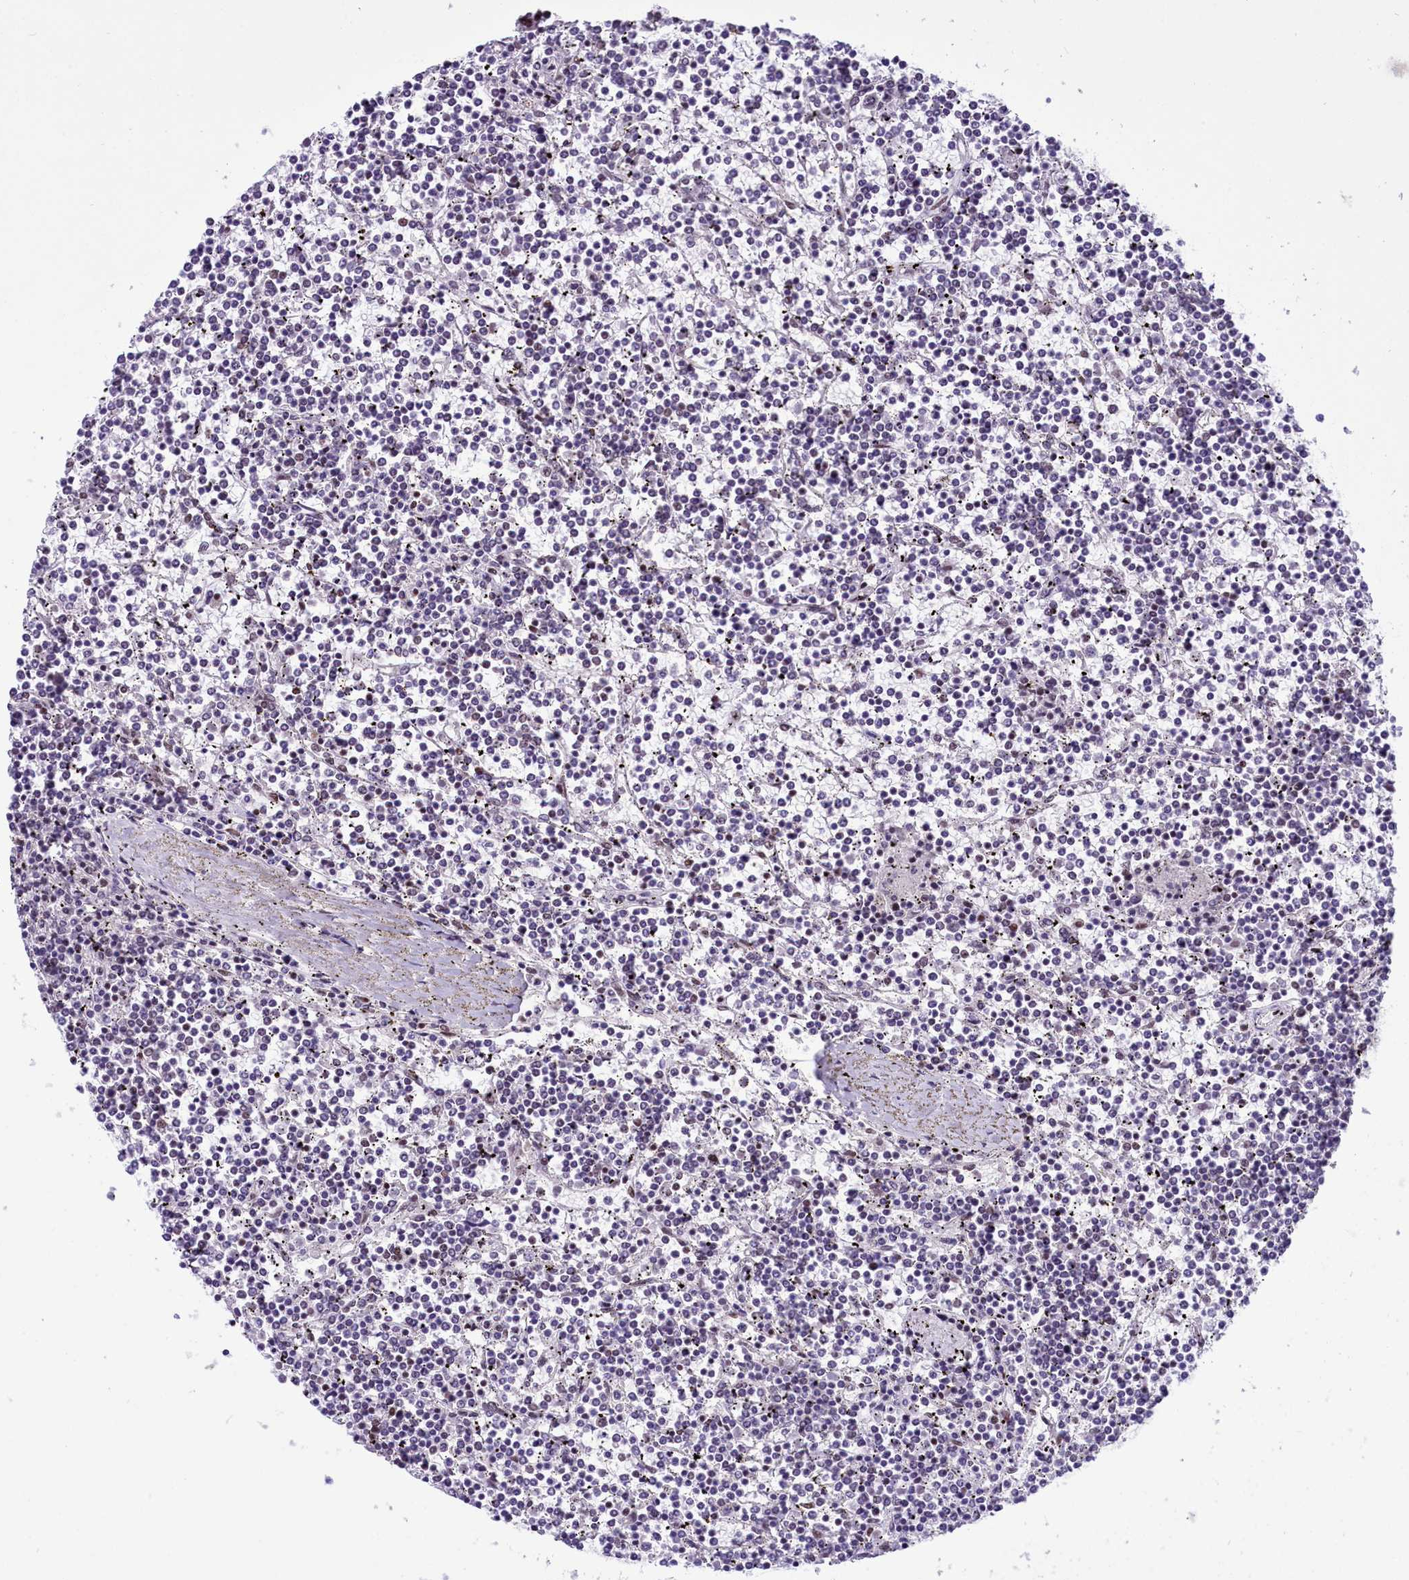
{"staining": {"intensity": "negative", "quantity": "none", "location": "none"}, "tissue": "lymphoma", "cell_type": "Tumor cells", "image_type": "cancer", "snomed": [{"axis": "morphology", "description": "Malignant lymphoma, non-Hodgkin's type, Low grade"}, {"axis": "topography", "description": "Spleen"}], "caption": "A micrograph of human malignant lymphoma, non-Hodgkin's type (low-grade) is negative for staining in tumor cells.", "gene": "RALY", "patient": {"sex": "female", "age": 19}}